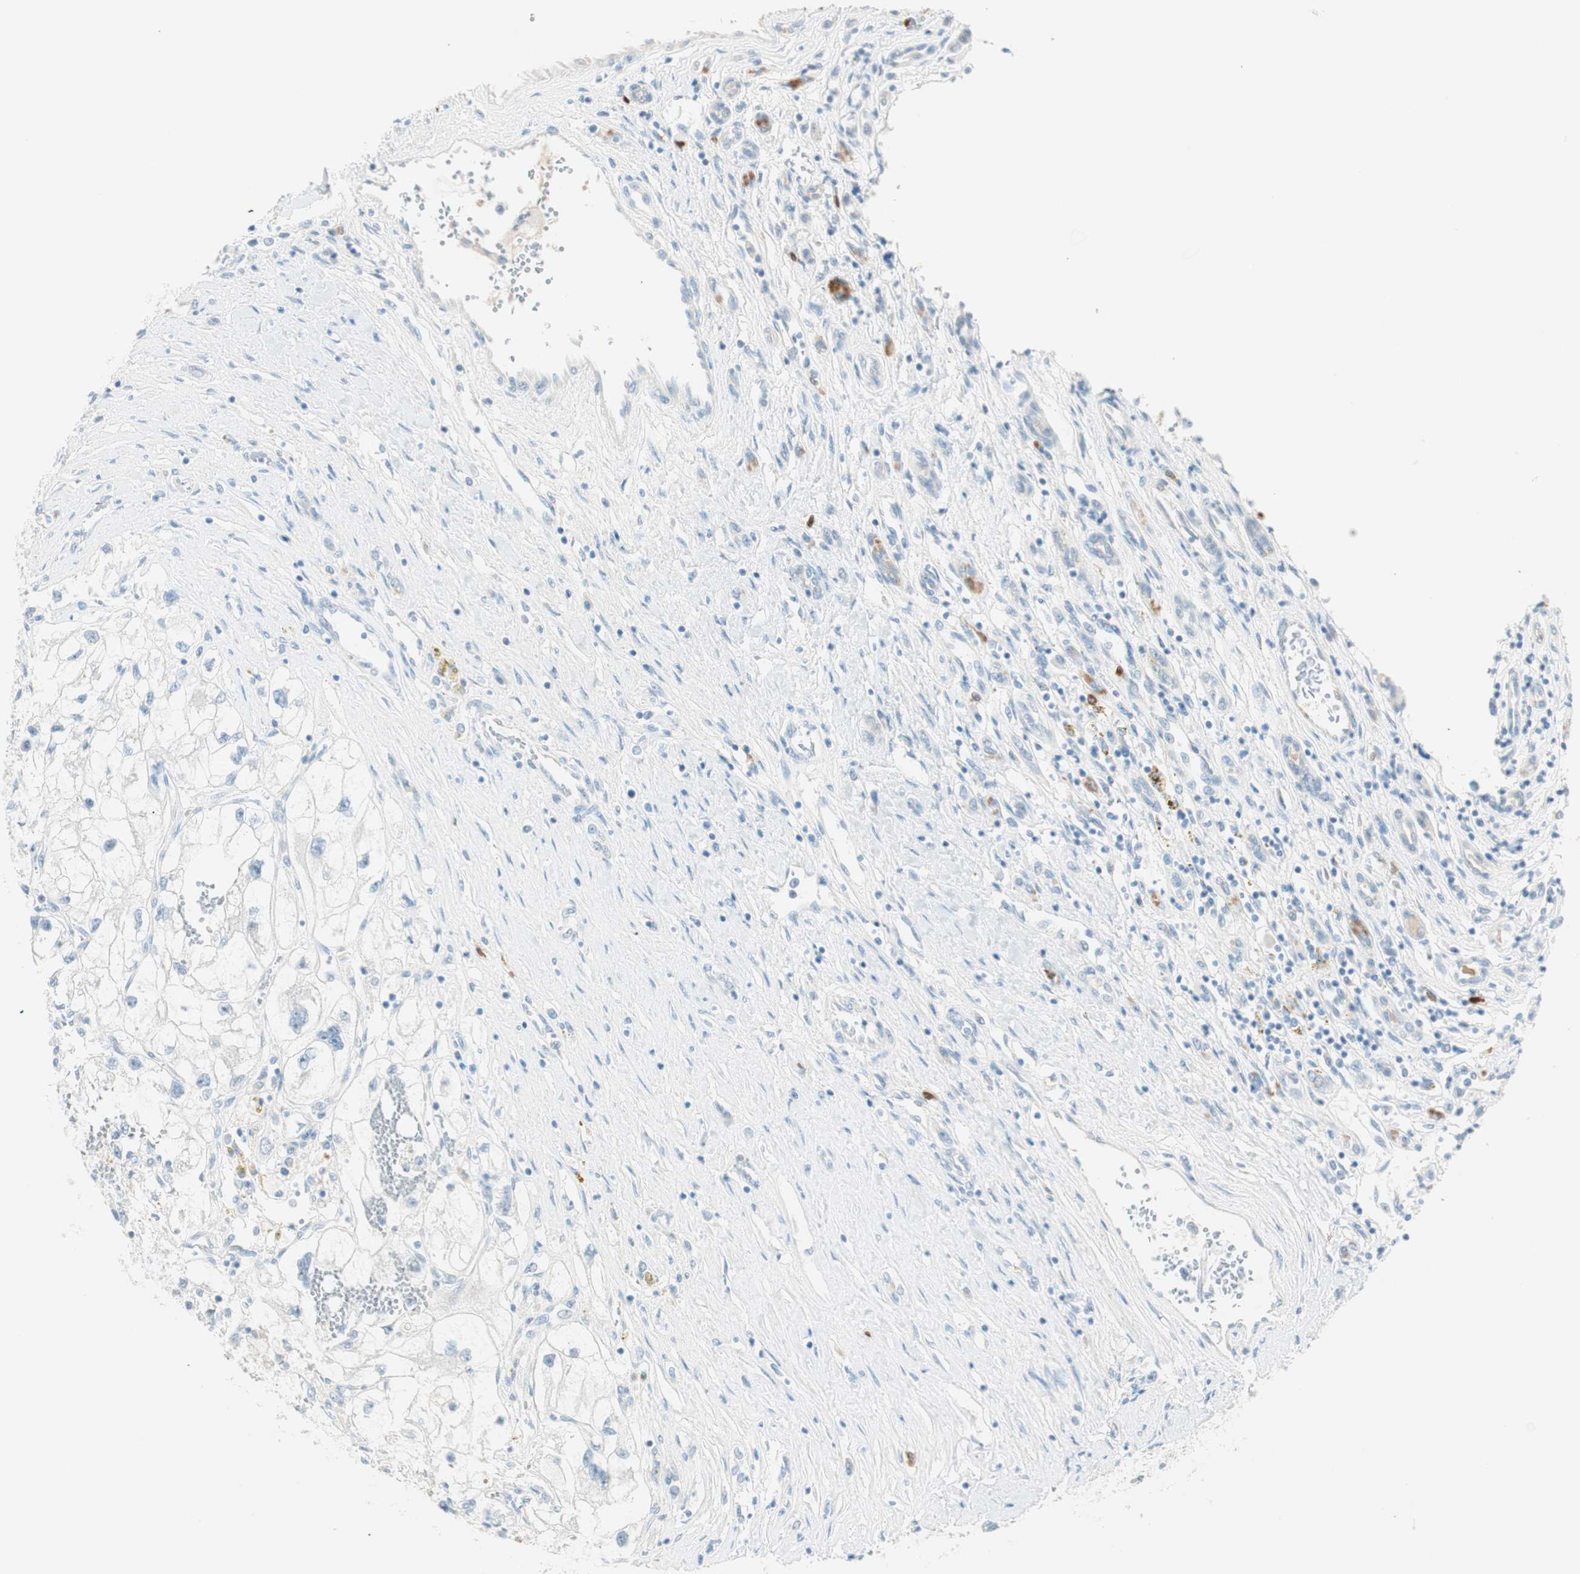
{"staining": {"intensity": "negative", "quantity": "none", "location": "none"}, "tissue": "renal cancer", "cell_type": "Tumor cells", "image_type": "cancer", "snomed": [{"axis": "morphology", "description": "Adenocarcinoma, NOS"}, {"axis": "topography", "description": "Kidney"}], "caption": "A high-resolution image shows immunohistochemistry (IHC) staining of renal cancer (adenocarcinoma), which exhibits no significant expression in tumor cells.", "gene": "HPGD", "patient": {"sex": "female", "age": 70}}